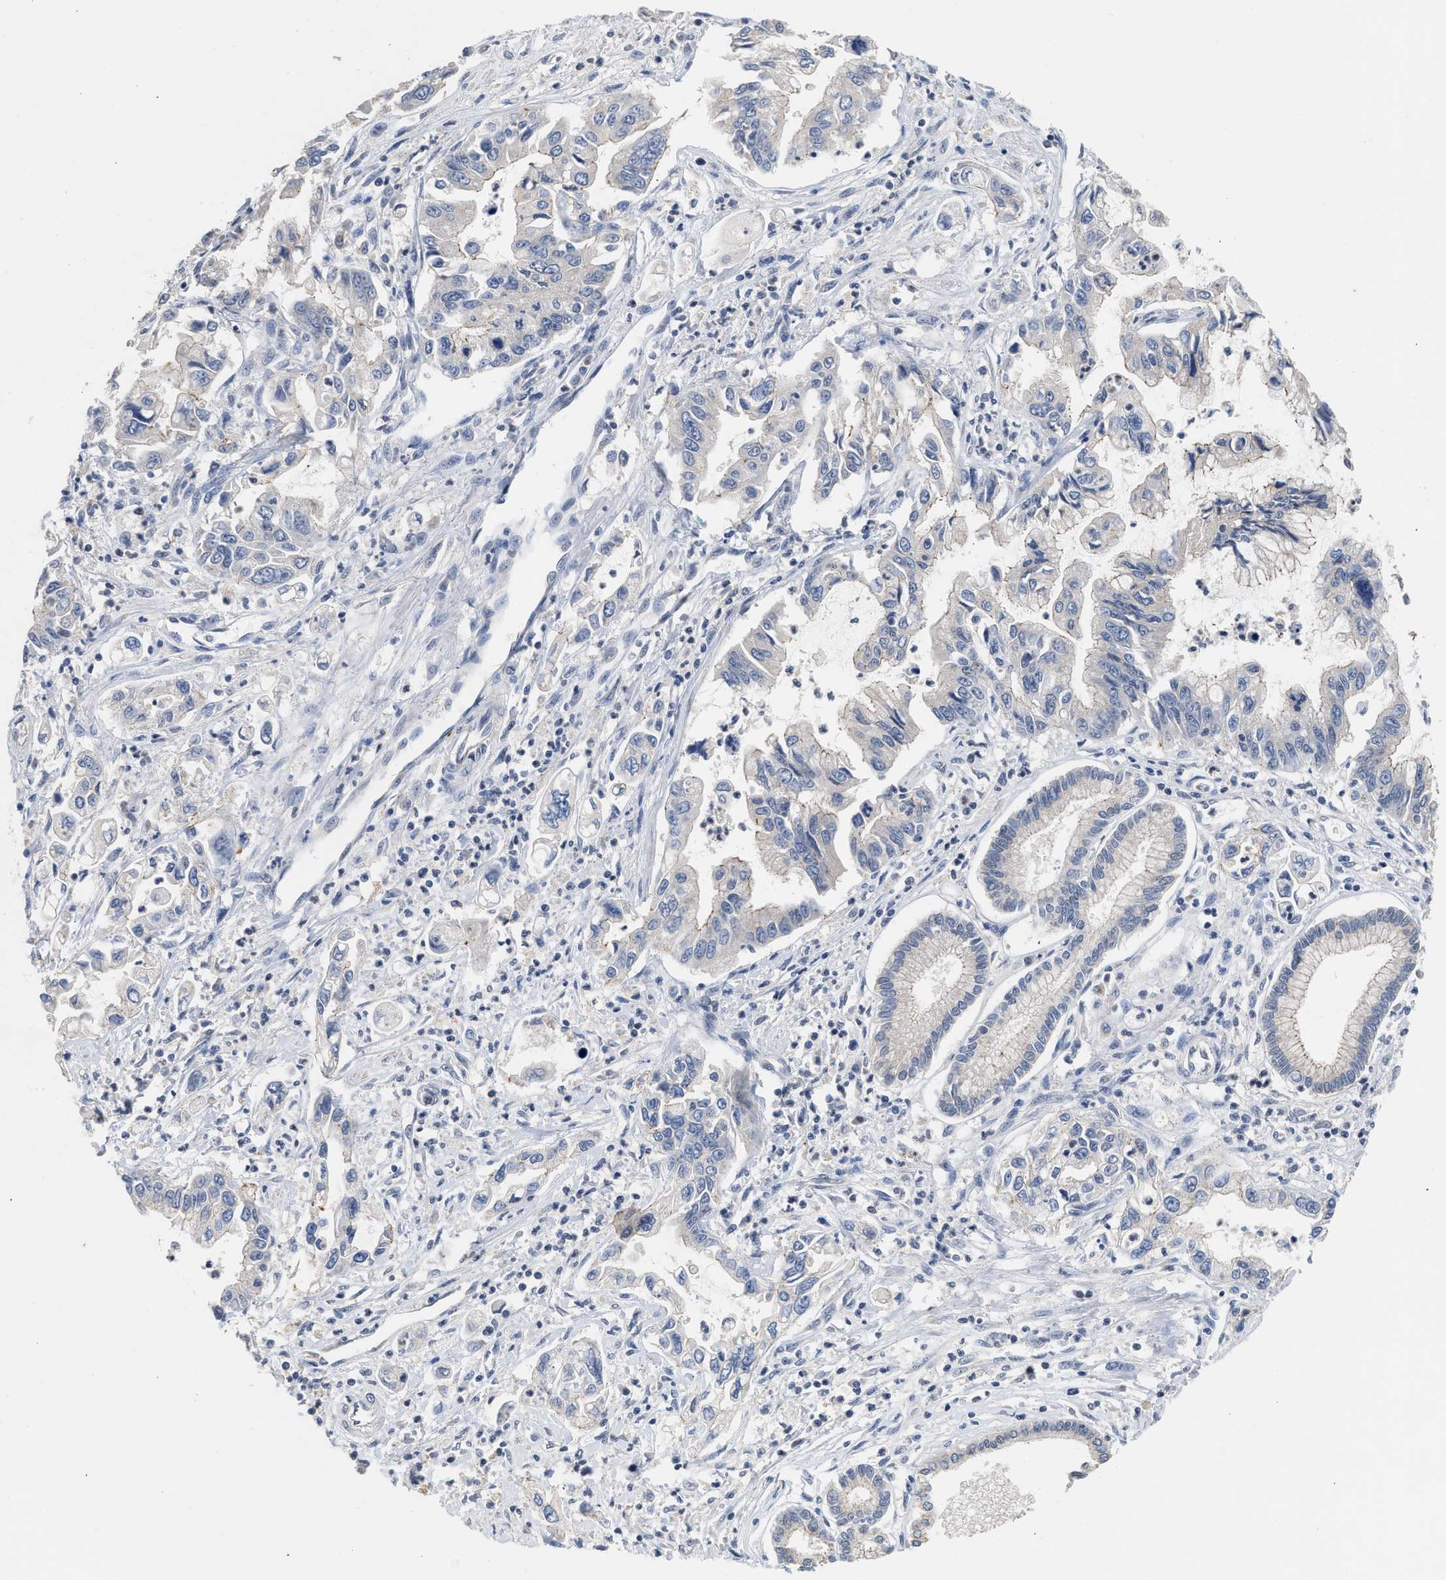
{"staining": {"intensity": "weak", "quantity": "<25%", "location": "cytoplasmic/membranous"}, "tissue": "pancreatic cancer", "cell_type": "Tumor cells", "image_type": "cancer", "snomed": [{"axis": "morphology", "description": "Adenocarcinoma, NOS"}, {"axis": "topography", "description": "Pancreas"}], "caption": "Immunohistochemistry (IHC) image of neoplastic tissue: adenocarcinoma (pancreatic) stained with DAB (3,3'-diaminobenzidine) demonstrates no significant protein positivity in tumor cells. Nuclei are stained in blue.", "gene": "CSF3R", "patient": {"sex": "male", "age": 56}}